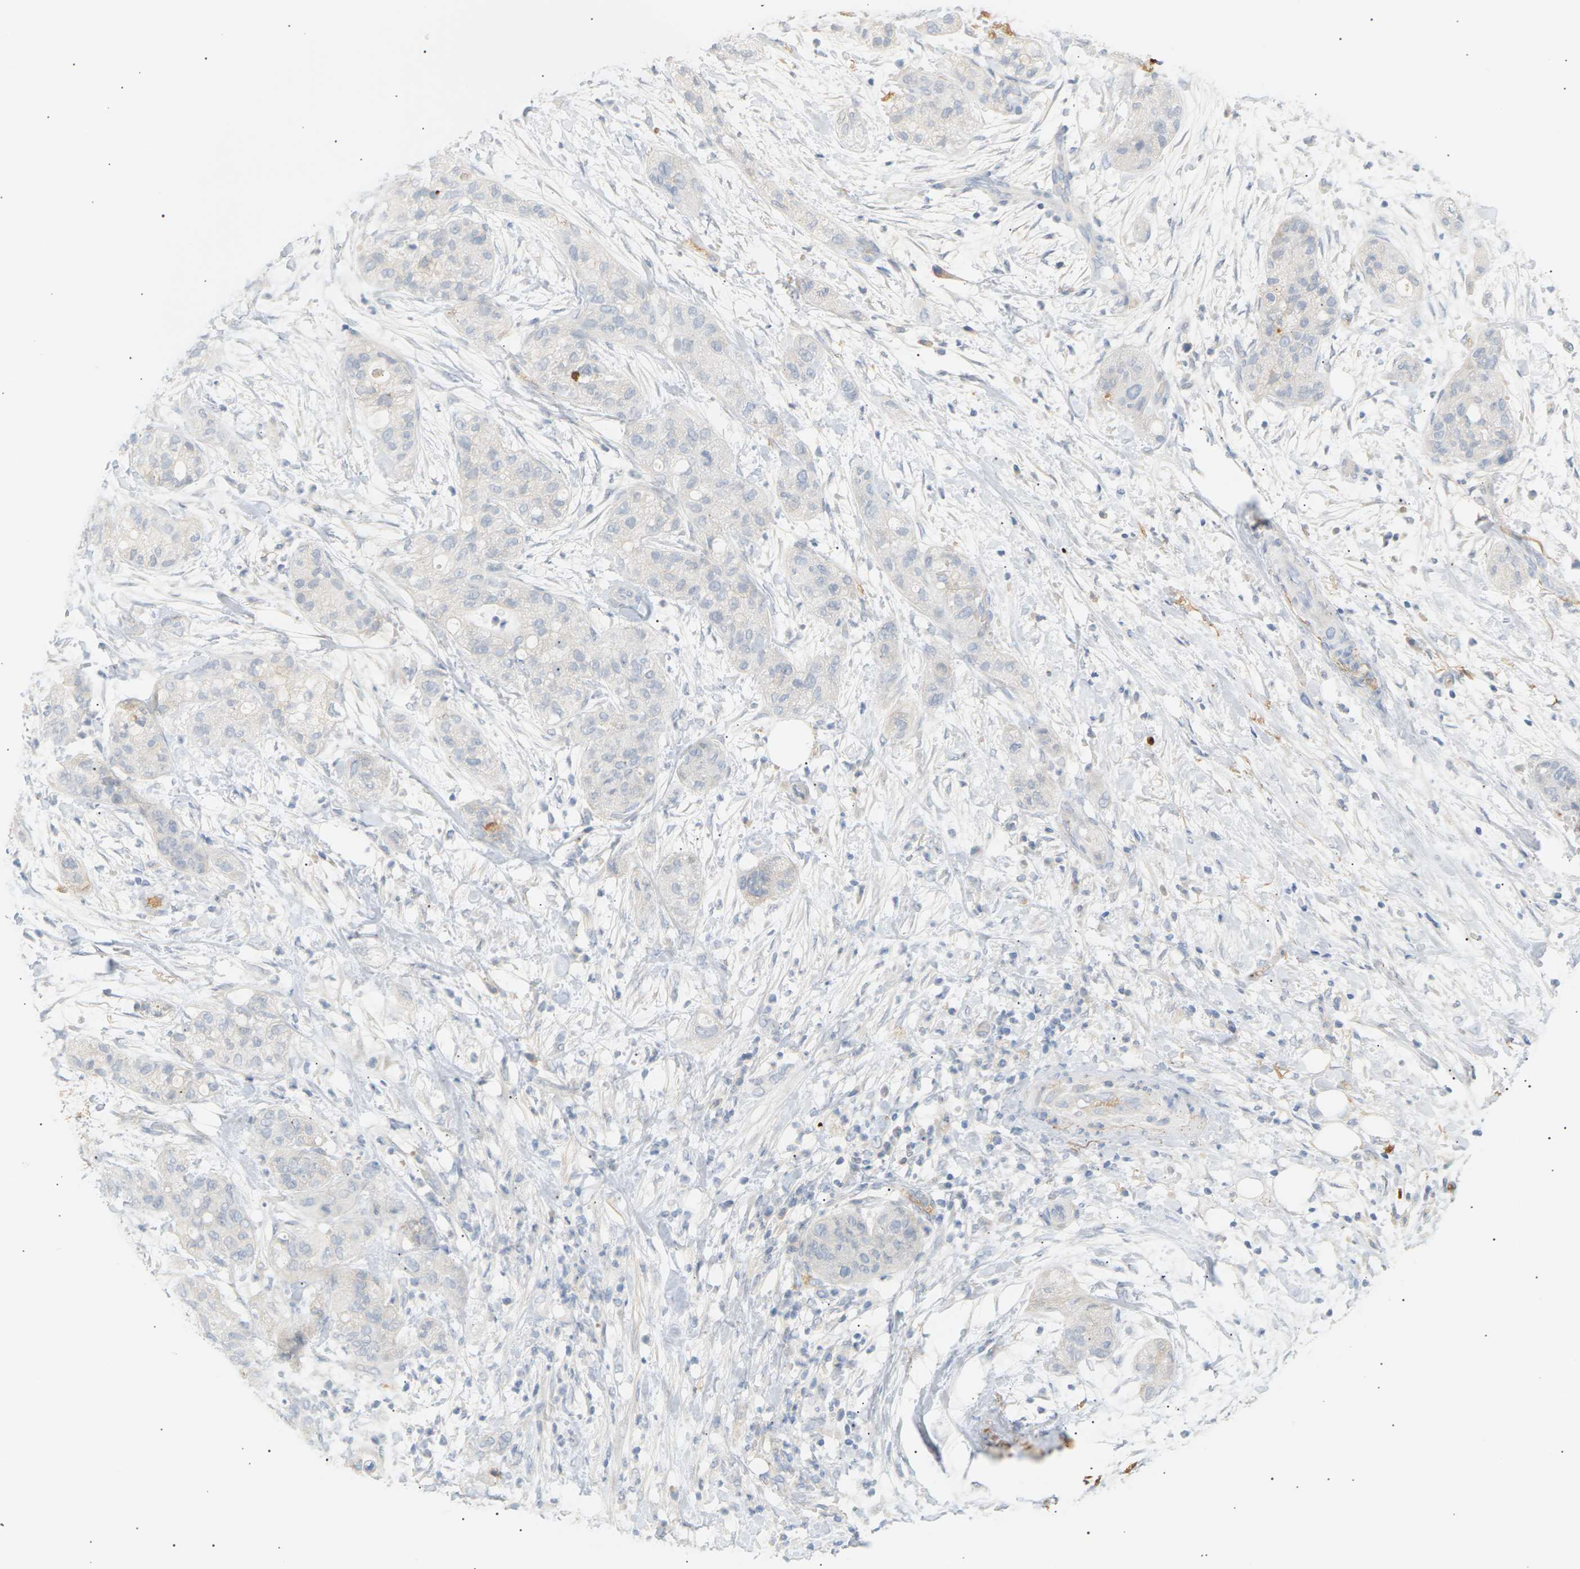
{"staining": {"intensity": "negative", "quantity": "none", "location": "none"}, "tissue": "pancreatic cancer", "cell_type": "Tumor cells", "image_type": "cancer", "snomed": [{"axis": "morphology", "description": "Adenocarcinoma, NOS"}, {"axis": "topography", "description": "Pancreas"}], "caption": "This is an immunohistochemistry (IHC) photomicrograph of pancreatic cancer. There is no positivity in tumor cells.", "gene": "CLU", "patient": {"sex": "female", "age": 78}}